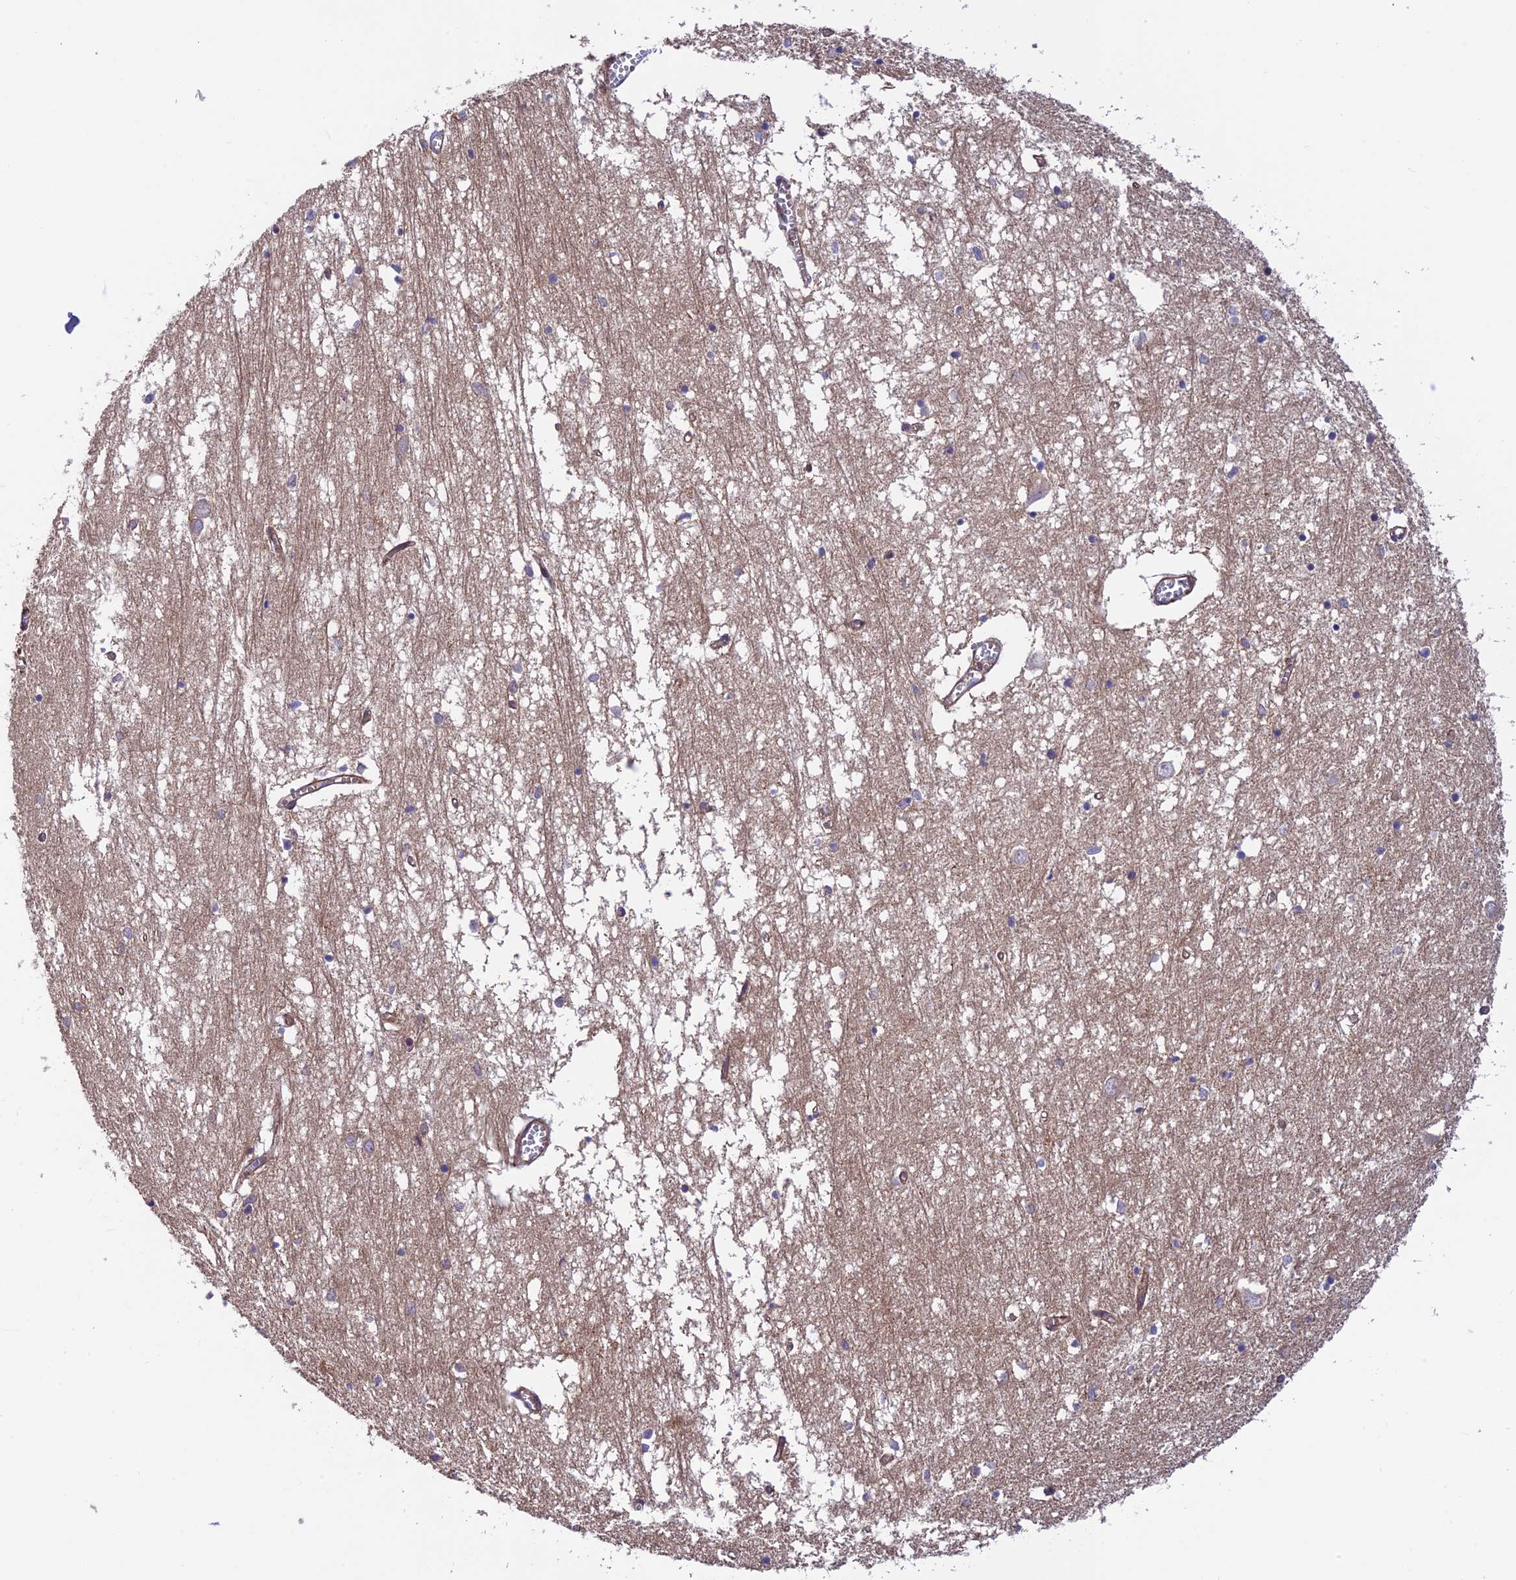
{"staining": {"intensity": "moderate", "quantity": "<25%", "location": "cytoplasmic/membranous"}, "tissue": "hippocampus", "cell_type": "Glial cells", "image_type": "normal", "snomed": [{"axis": "morphology", "description": "Normal tissue, NOS"}, {"axis": "topography", "description": "Hippocampus"}], "caption": "Brown immunohistochemical staining in benign hippocampus shows moderate cytoplasmic/membranous expression in about <25% of glial cells.", "gene": "ADAMTS15", "patient": {"sex": "male", "age": 70}}